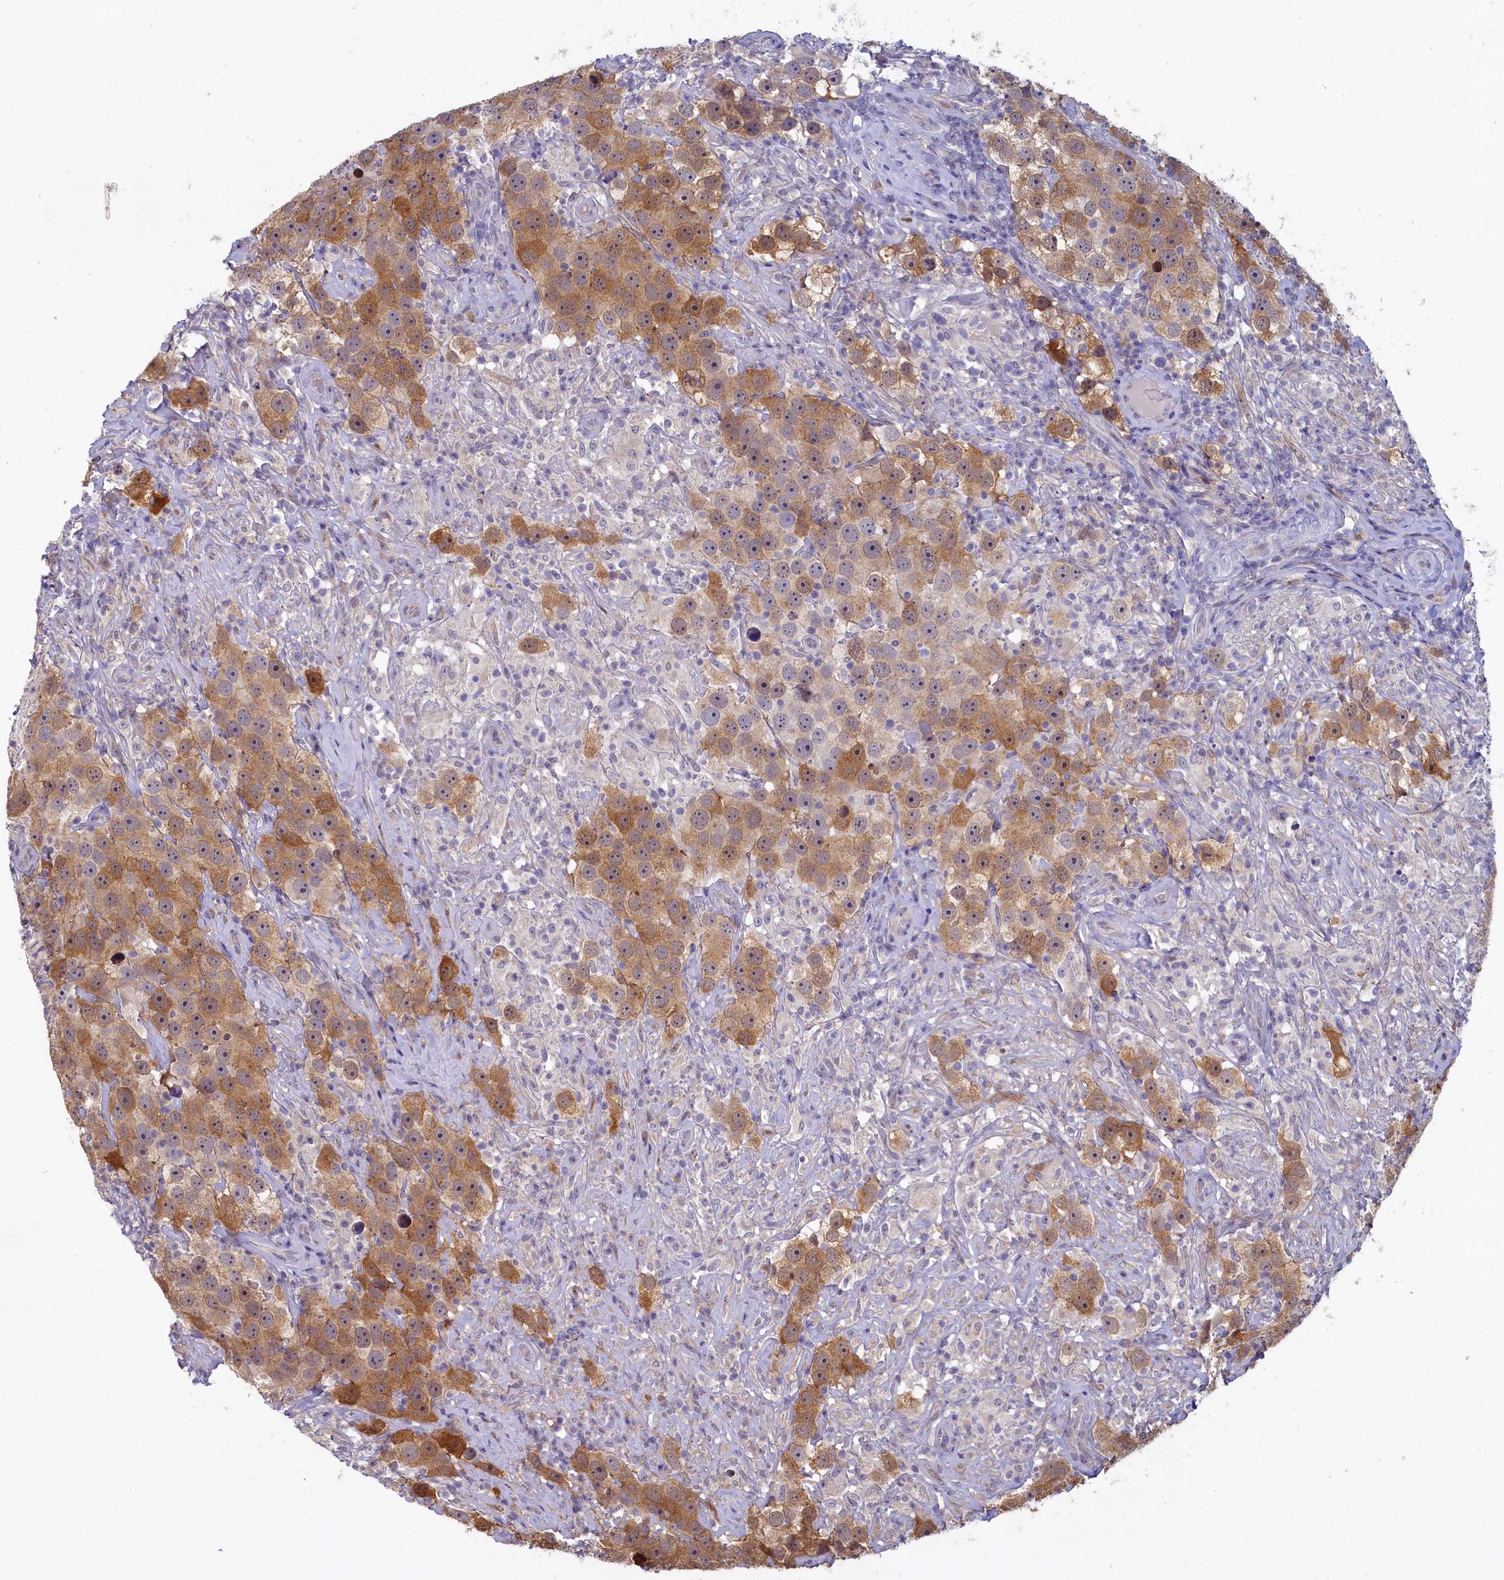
{"staining": {"intensity": "moderate", "quantity": ">75%", "location": "cytoplasmic/membranous,nuclear"}, "tissue": "testis cancer", "cell_type": "Tumor cells", "image_type": "cancer", "snomed": [{"axis": "morphology", "description": "Seminoma, NOS"}, {"axis": "topography", "description": "Testis"}], "caption": "Immunohistochemical staining of testis cancer reveals moderate cytoplasmic/membranous and nuclear protein expression in approximately >75% of tumor cells. (DAB IHC with brightfield microscopy, high magnification).", "gene": "UCHL3", "patient": {"sex": "male", "age": 49}}